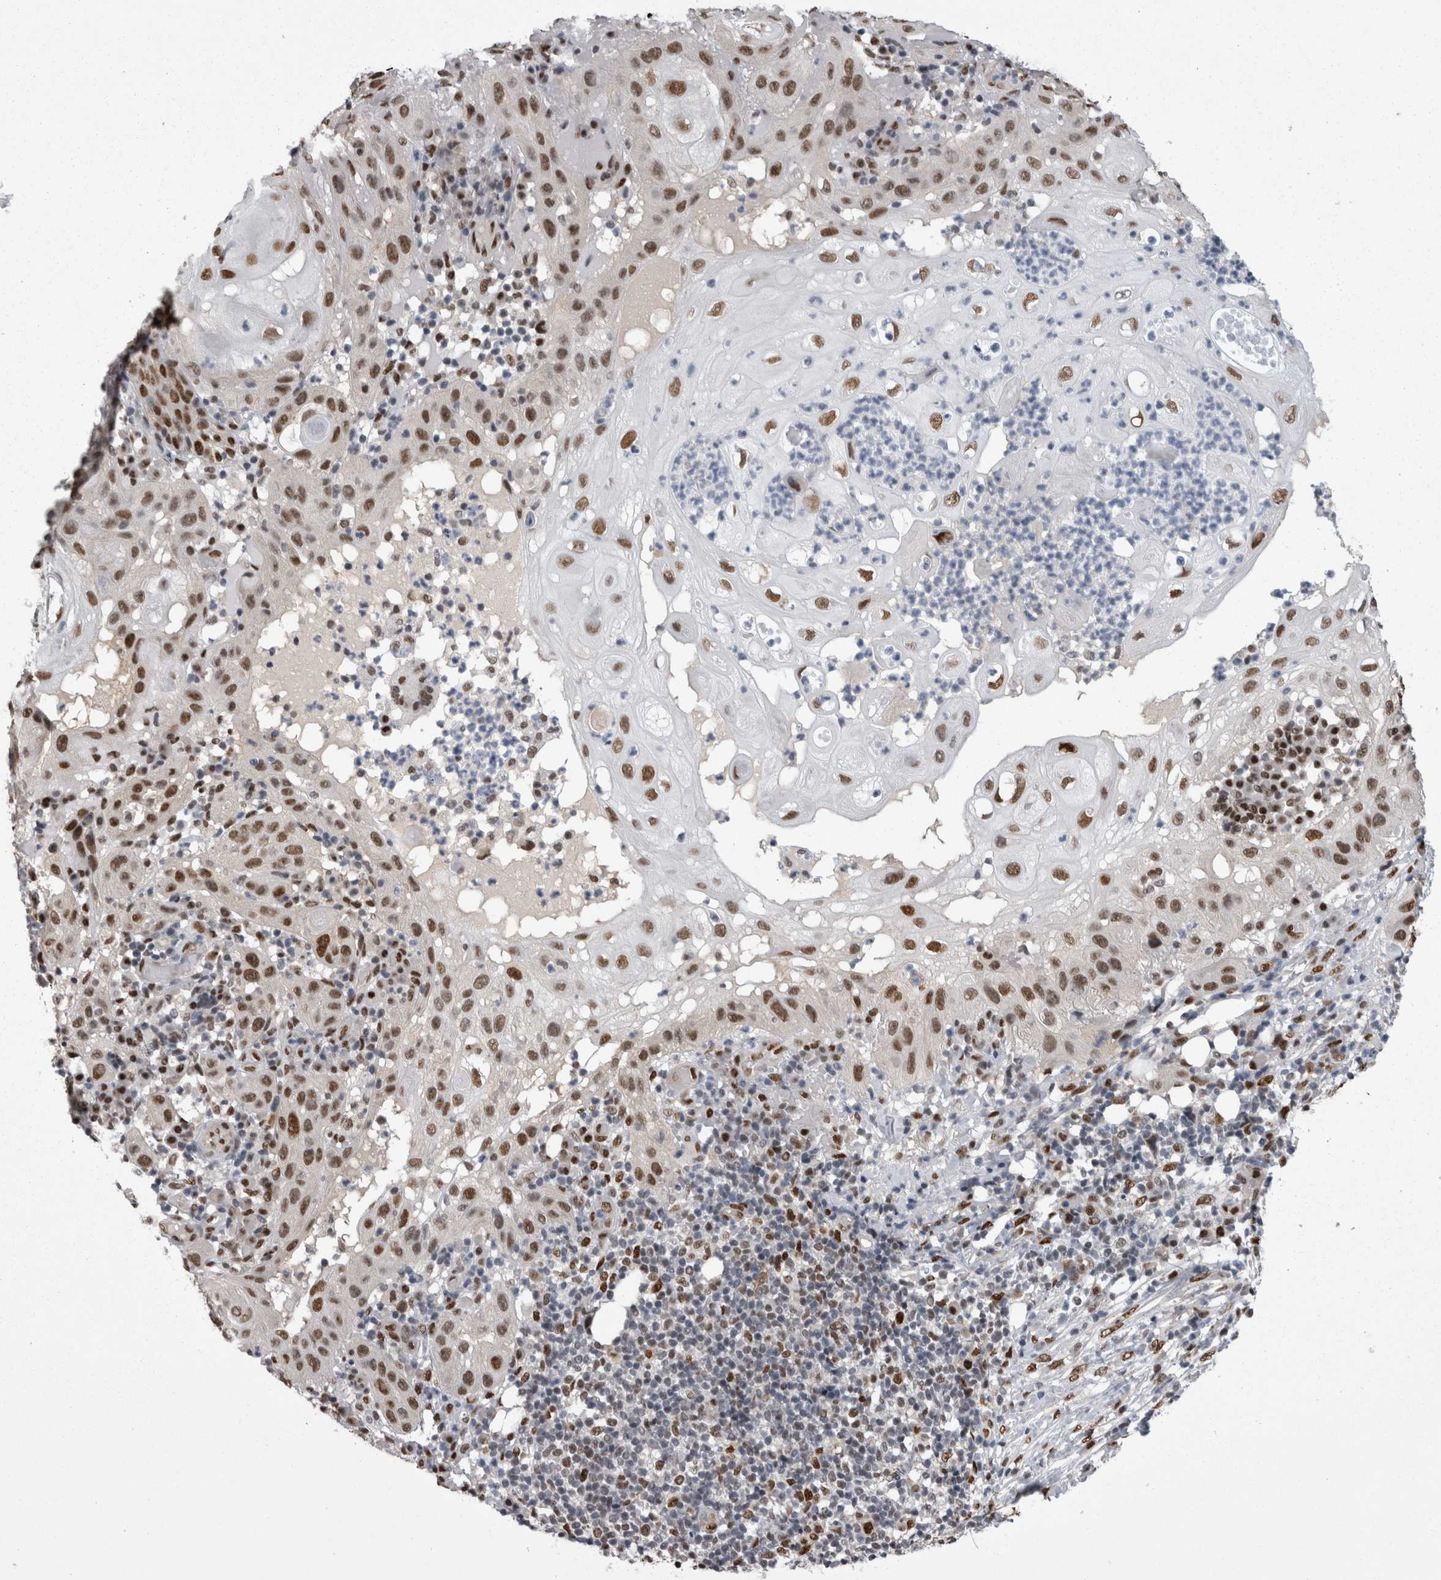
{"staining": {"intensity": "moderate", "quantity": ">75%", "location": "nuclear"}, "tissue": "skin cancer", "cell_type": "Tumor cells", "image_type": "cancer", "snomed": [{"axis": "morphology", "description": "Normal tissue, NOS"}, {"axis": "morphology", "description": "Squamous cell carcinoma, NOS"}, {"axis": "topography", "description": "Skin"}], "caption": "Skin cancer was stained to show a protein in brown. There is medium levels of moderate nuclear staining in approximately >75% of tumor cells. Nuclei are stained in blue.", "gene": "C1orf54", "patient": {"sex": "female", "age": 96}}